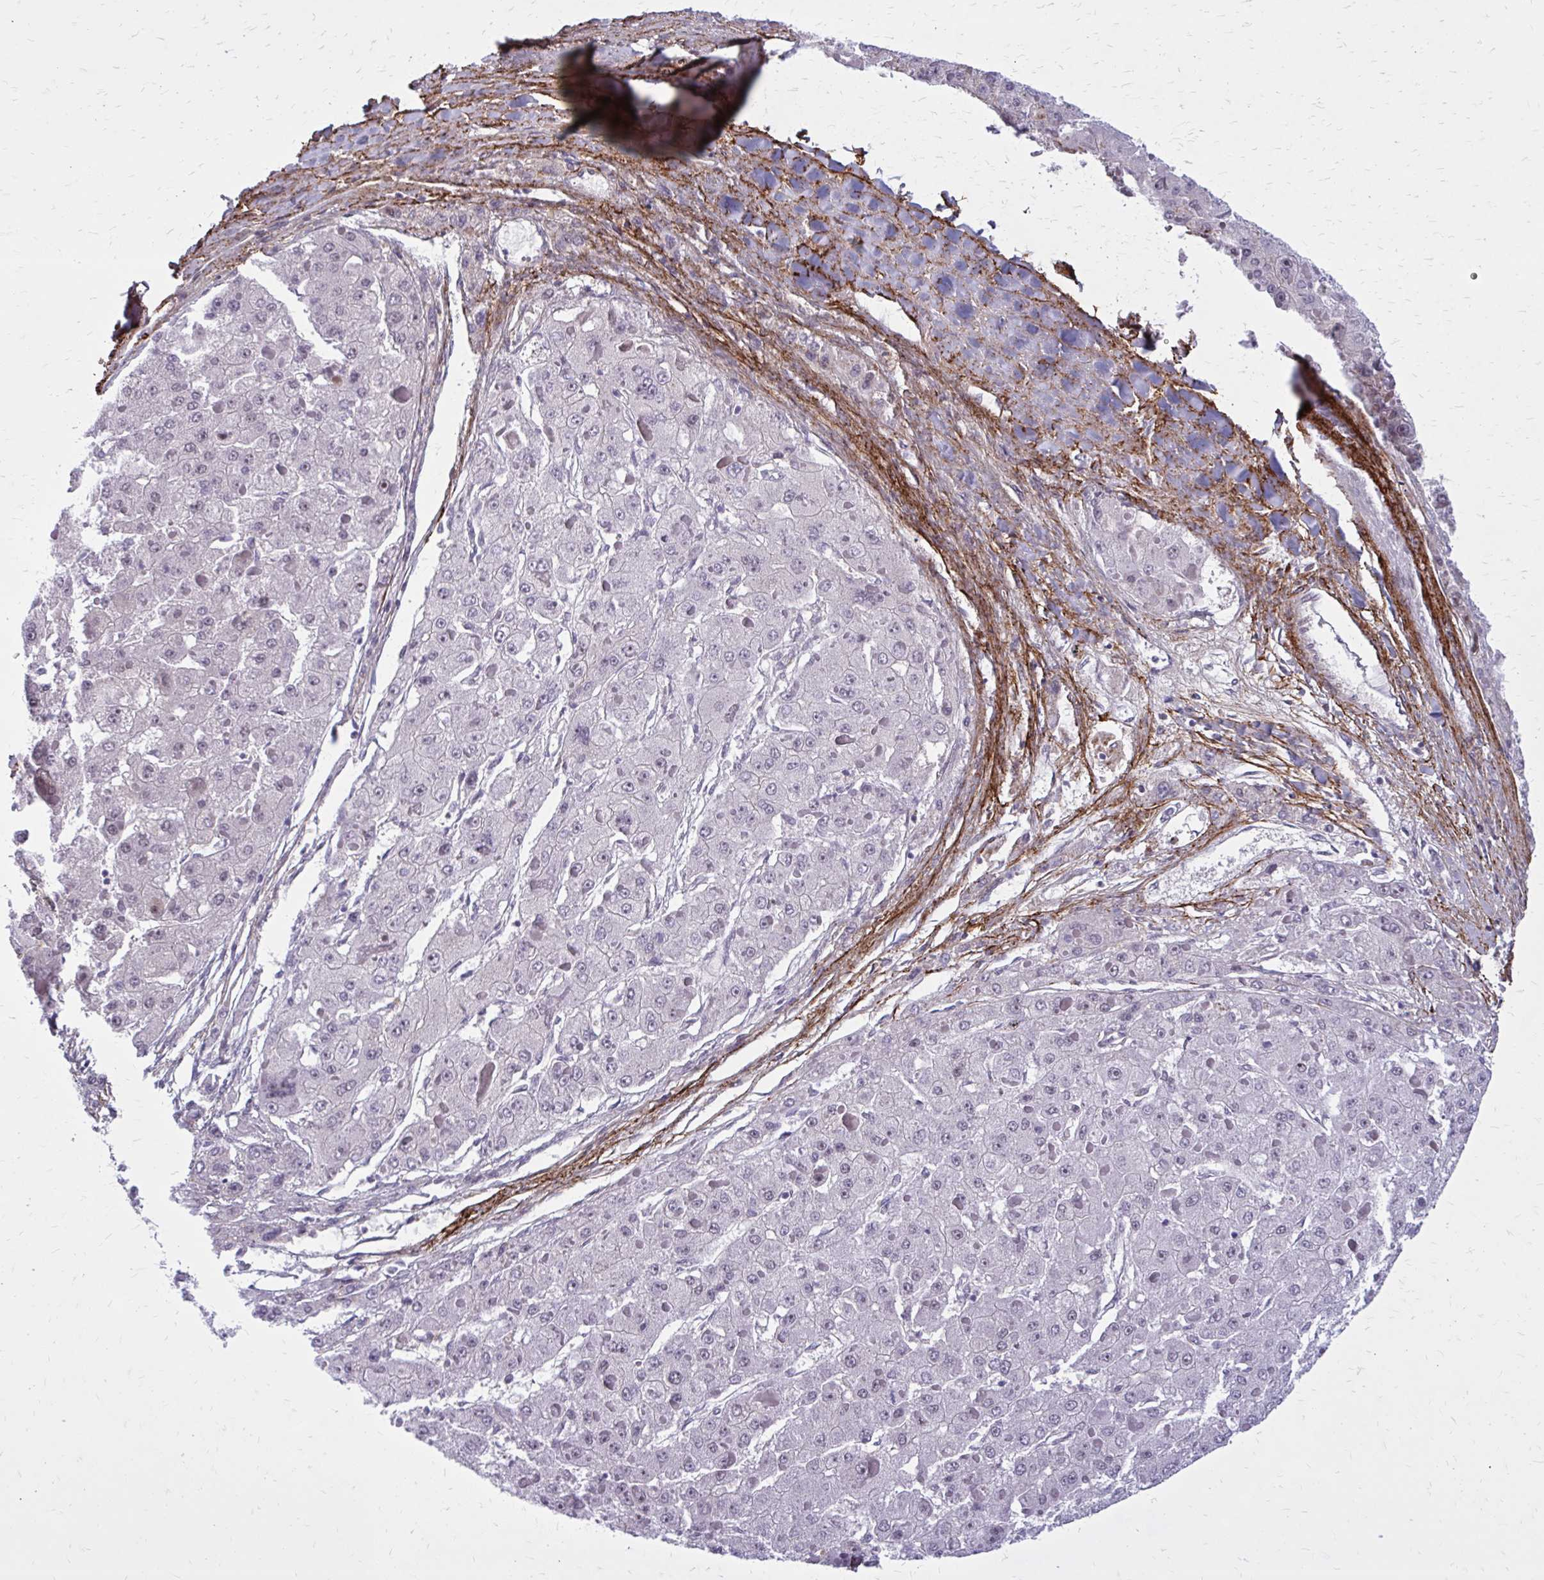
{"staining": {"intensity": "negative", "quantity": "none", "location": "none"}, "tissue": "liver cancer", "cell_type": "Tumor cells", "image_type": "cancer", "snomed": [{"axis": "morphology", "description": "Carcinoma, Hepatocellular, NOS"}, {"axis": "topography", "description": "Liver"}], "caption": "This is an IHC image of hepatocellular carcinoma (liver). There is no staining in tumor cells.", "gene": "PSME4", "patient": {"sex": "female", "age": 73}}